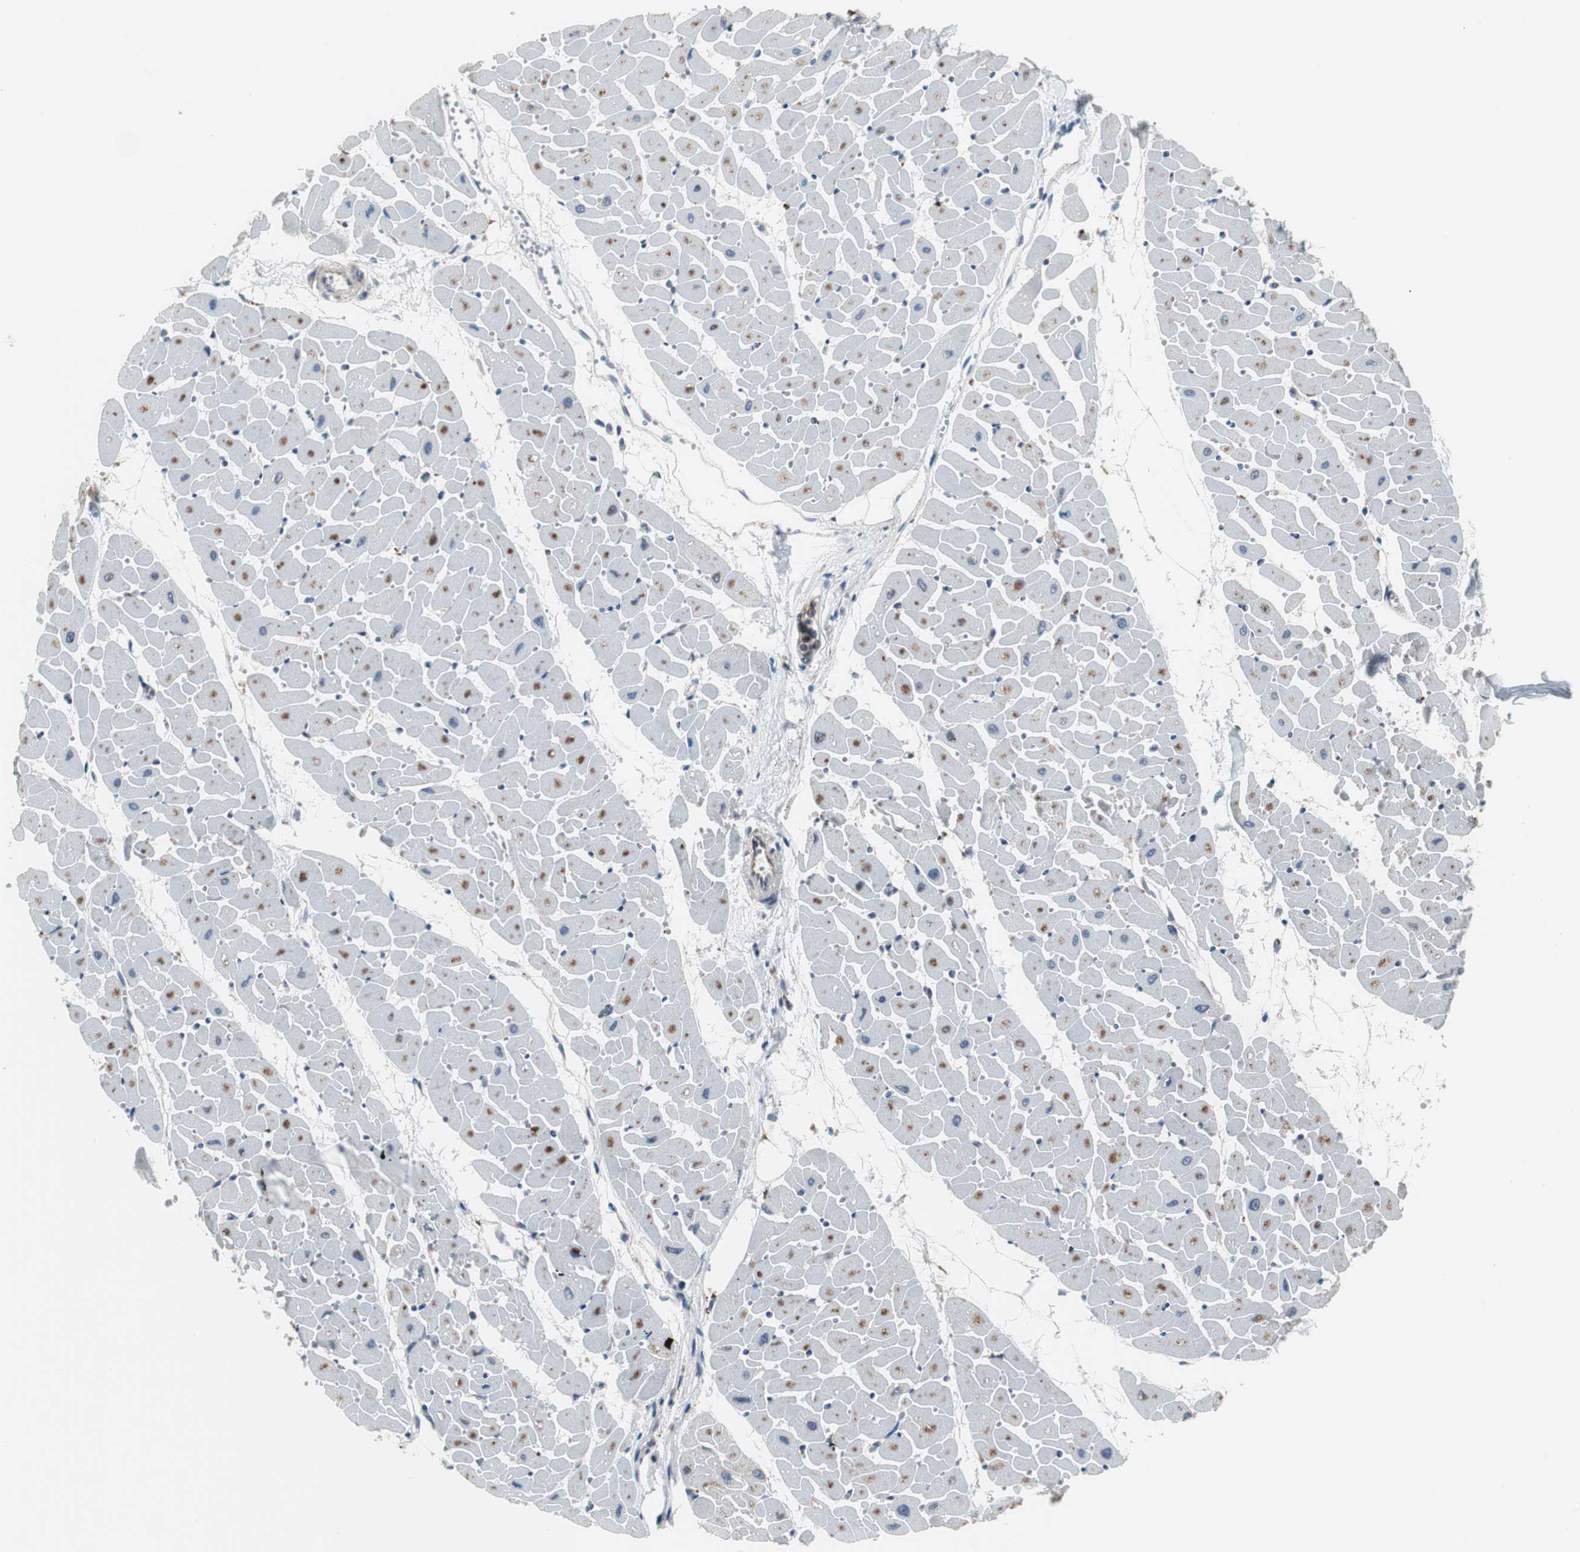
{"staining": {"intensity": "moderate", "quantity": "25%-75%", "location": "cytoplasmic/membranous"}, "tissue": "heart muscle", "cell_type": "Cardiomyocytes", "image_type": "normal", "snomed": [{"axis": "morphology", "description": "Normal tissue, NOS"}, {"axis": "topography", "description": "Heart"}], "caption": "Protein staining displays moderate cytoplasmic/membranous positivity in about 25%-75% of cardiomyocytes in benign heart muscle.", "gene": "RELA", "patient": {"sex": "female", "age": 19}}